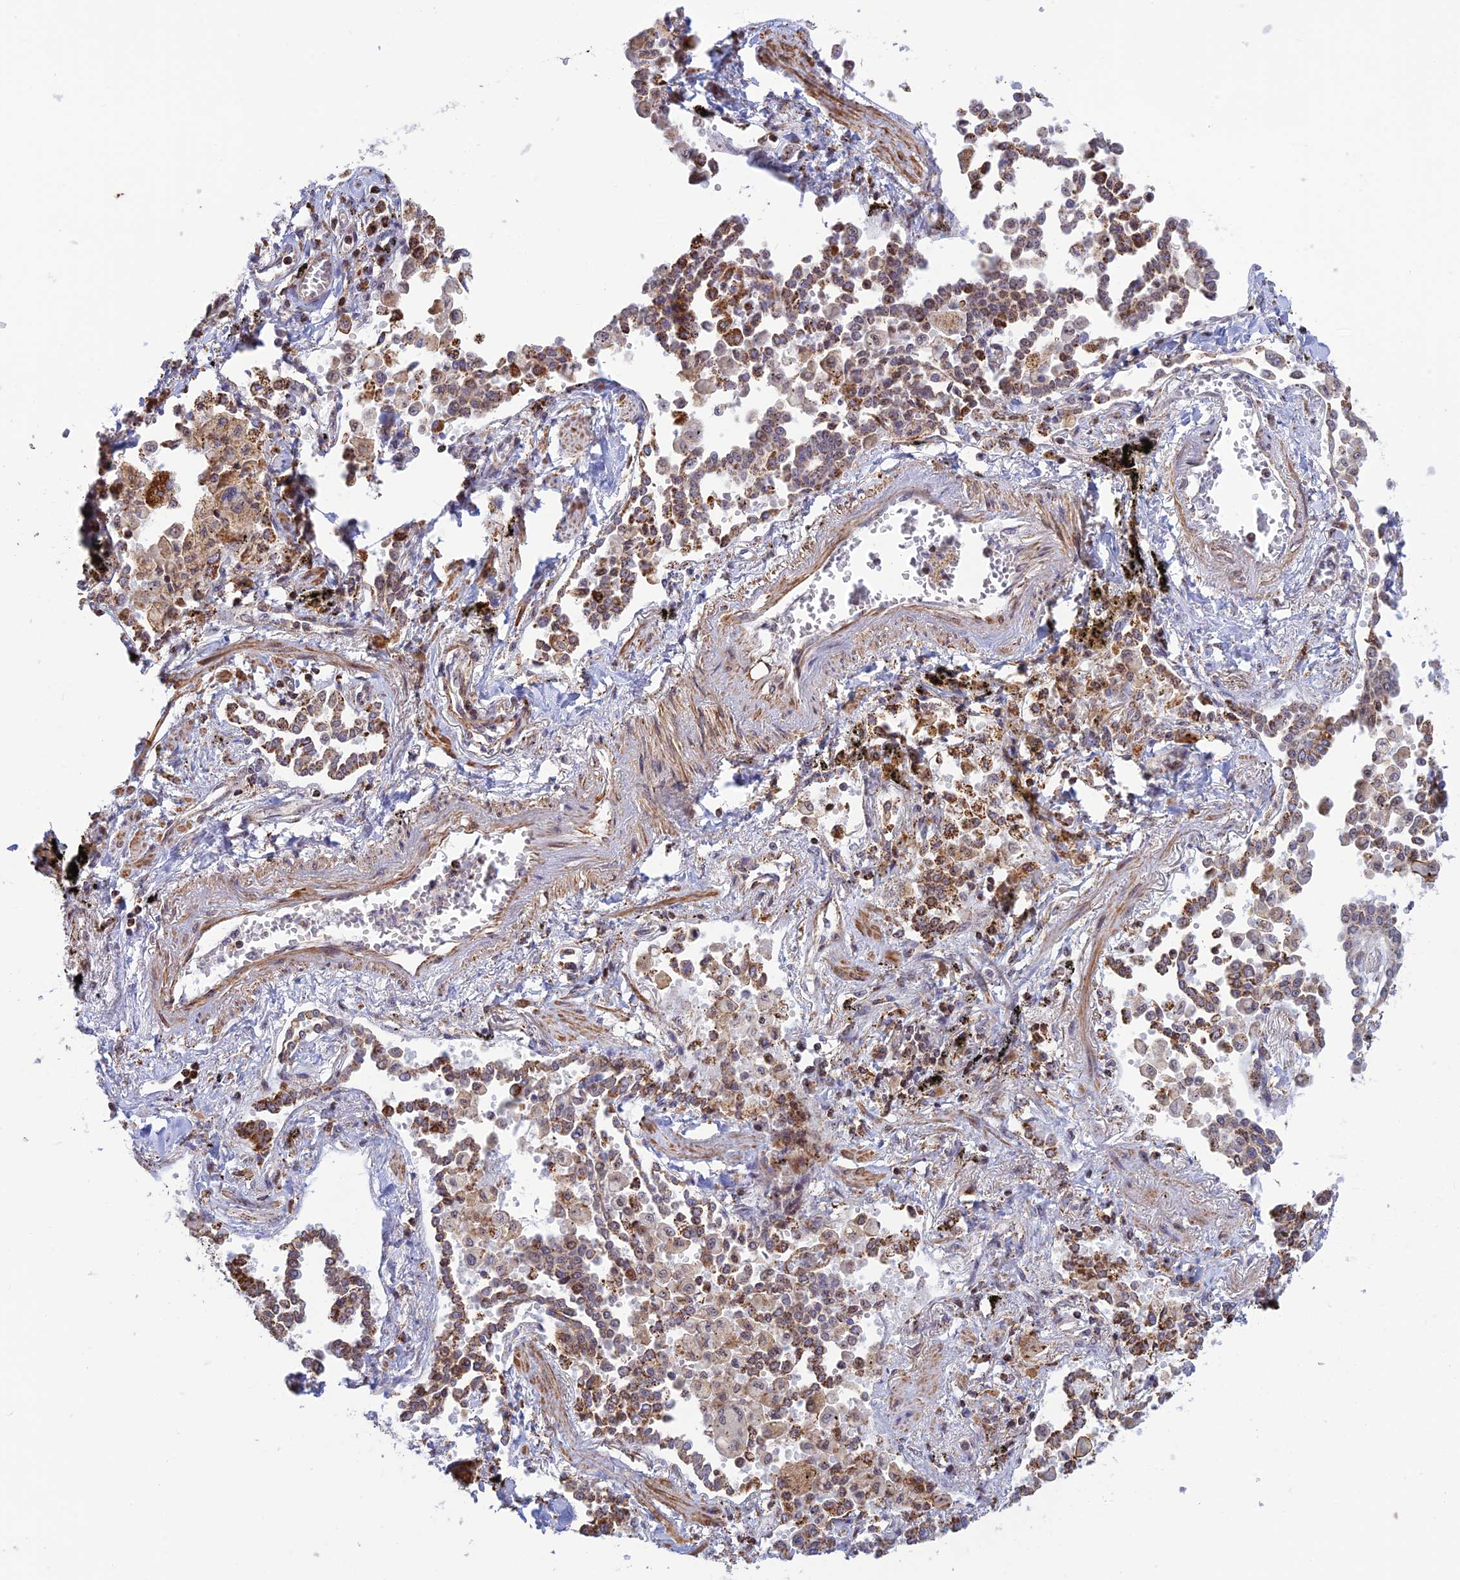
{"staining": {"intensity": "moderate", "quantity": ">75%", "location": "cytoplasmic/membranous"}, "tissue": "lung cancer", "cell_type": "Tumor cells", "image_type": "cancer", "snomed": [{"axis": "morphology", "description": "Adenocarcinoma, NOS"}, {"axis": "topography", "description": "Lung"}], "caption": "Lung cancer stained for a protein (brown) shows moderate cytoplasmic/membranous positive expression in about >75% of tumor cells.", "gene": "POLR1G", "patient": {"sex": "male", "age": 67}}